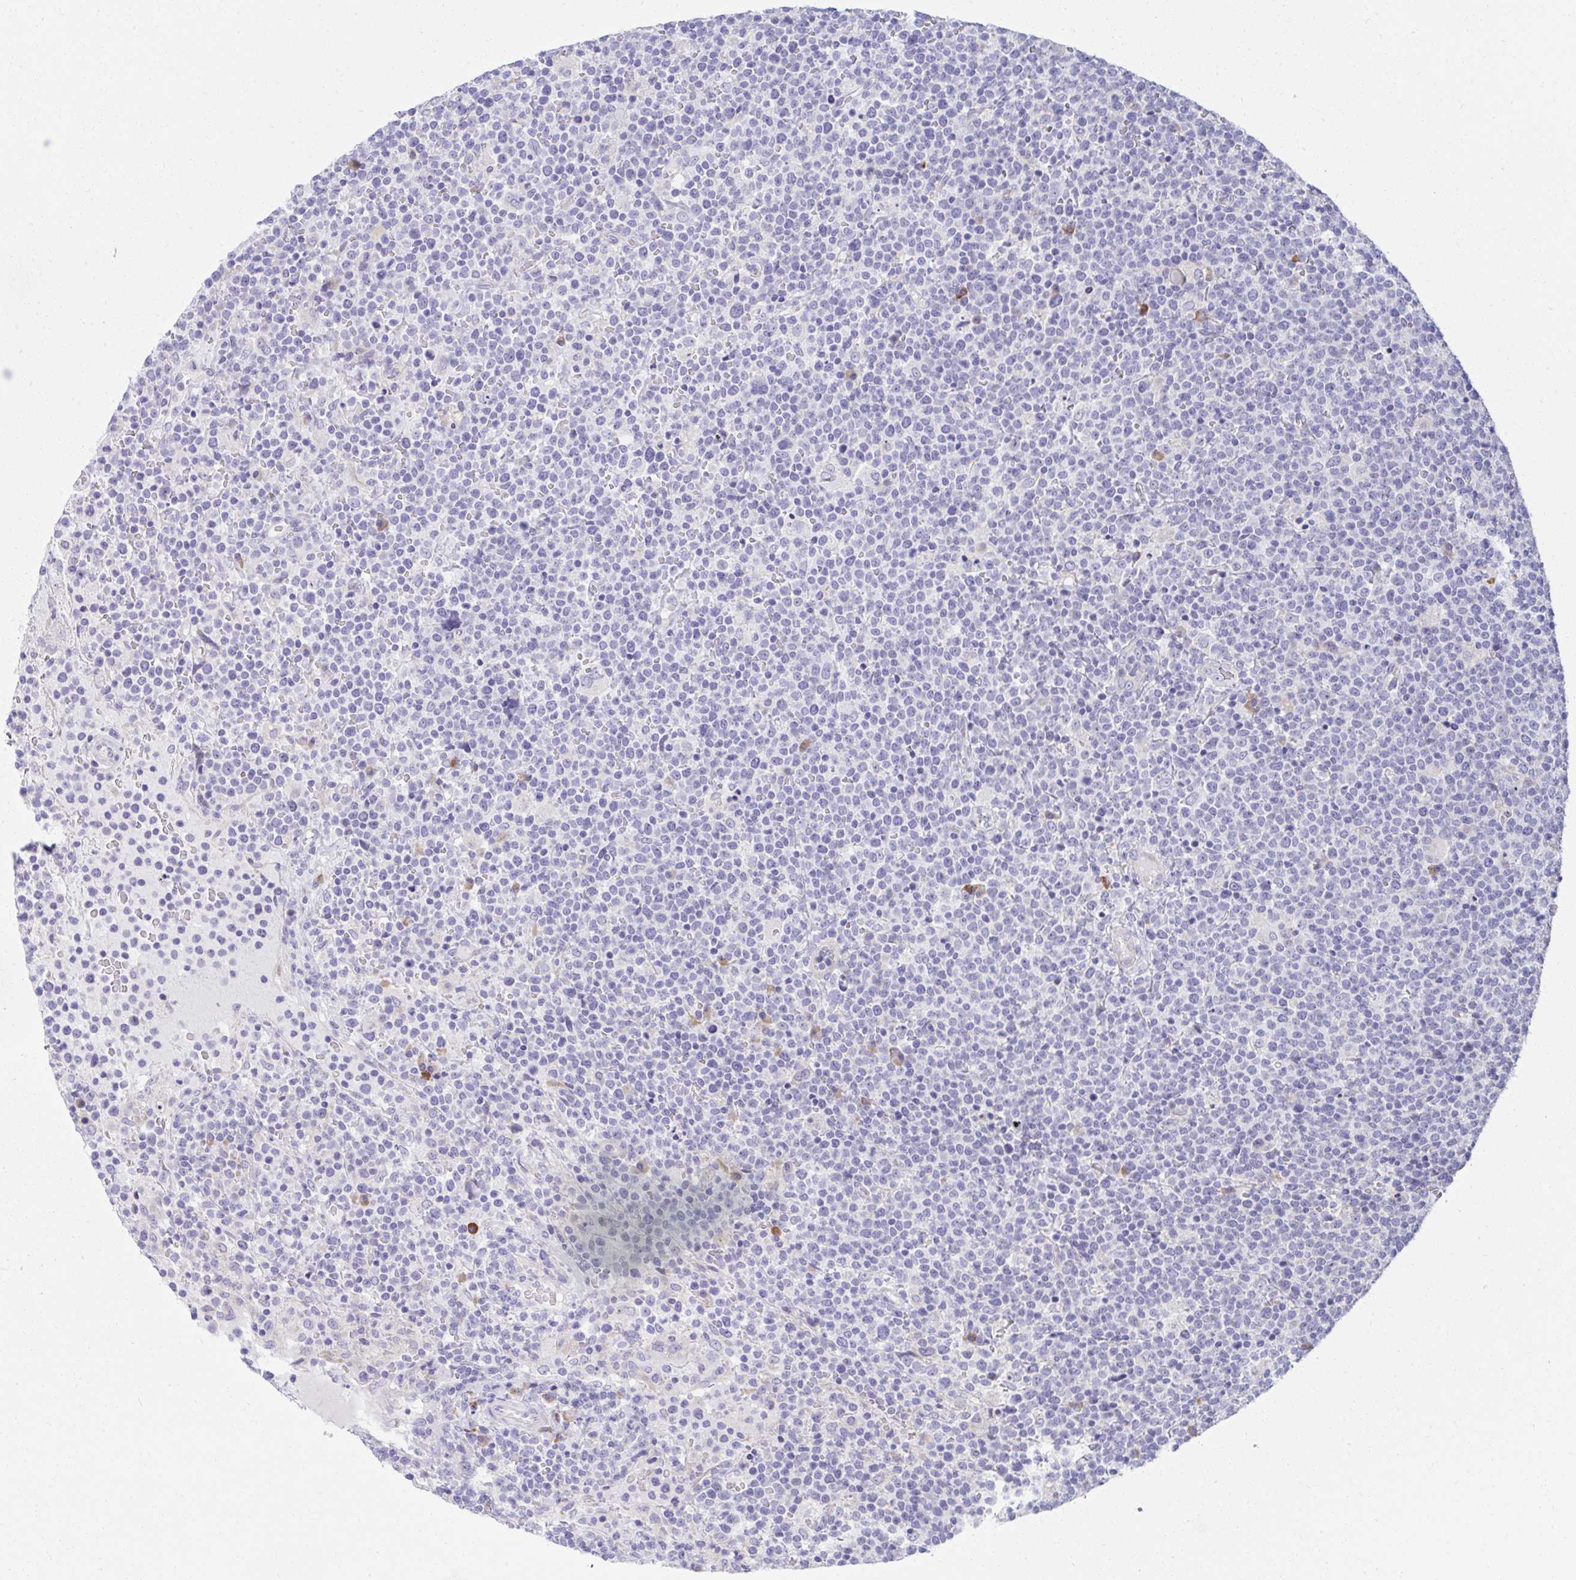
{"staining": {"intensity": "negative", "quantity": "none", "location": "none"}, "tissue": "lymphoma", "cell_type": "Tumor cells", "image_type": "cancer", "snomed": [{"axis": "morphology", "description": "Malignant lymphoma, non-Hodgkin's type, High grade"}, {"axis": "topography", "description": "Lymph node"}], "caption": "Tumor cells show no significant protein expression in malignant lymphoma, non-Hodgkin's type (high-grade).", "gene": "FASLG", "patient": {"sex": "male", "age": 61}}